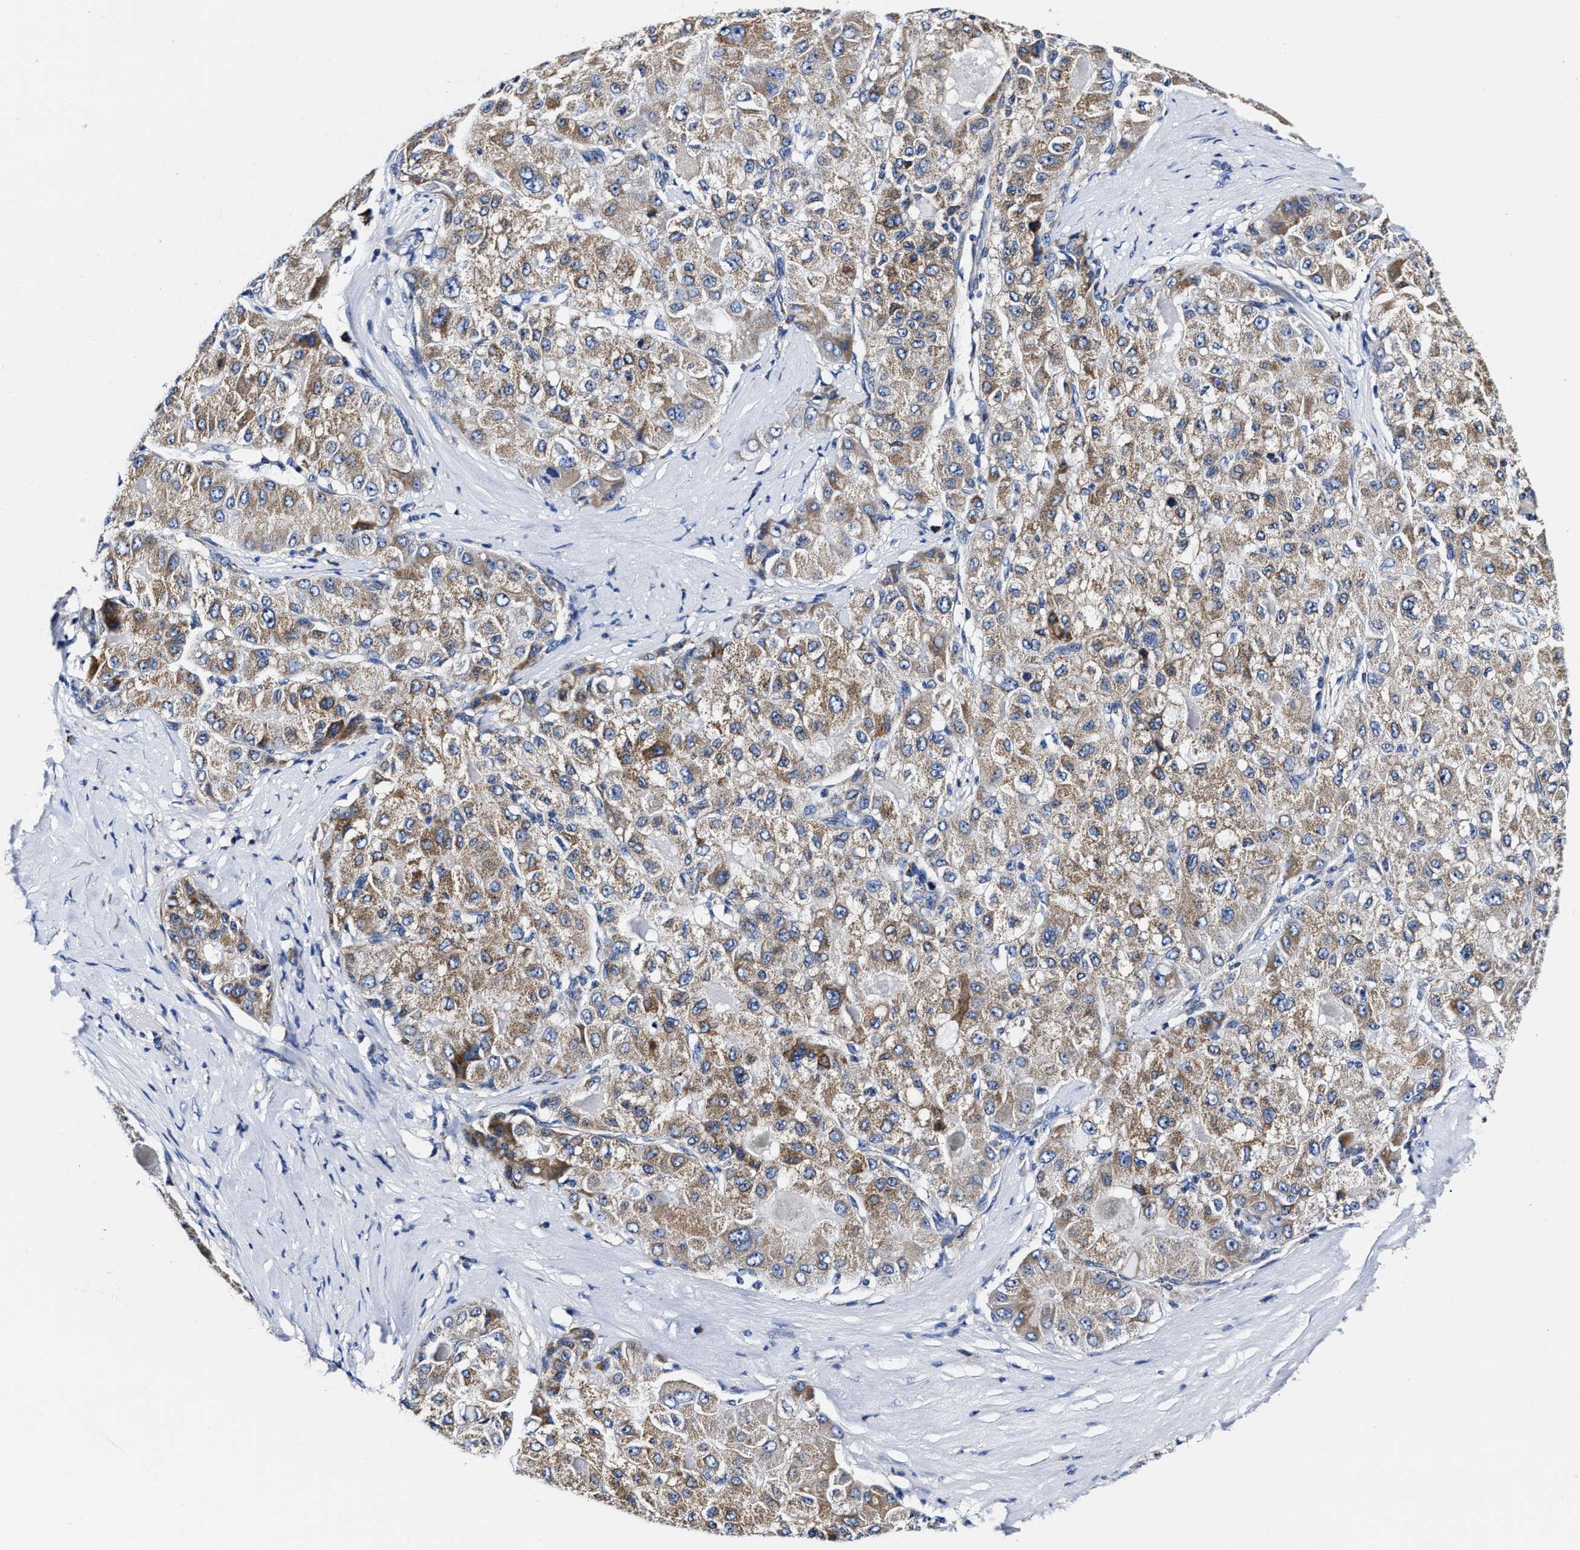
{"staining": {"intensity": "moderate", "quantity": ">75%", "location": "cytoplasmic/membranous"}, "tissue": "liver cancer", "cell_type": "Tumor cells", "image_type": "cancer", "snomed": [{"axis": "morphology", "description": "Carcinoma, Hepatocellular, NOS"}, {"axis": "topography", "description": "Liver"}], "caption": "Liver cancer (hepatocellular carcinoma) stained with DAB IHC exhibits medium levels of moderate cytoplasmic/membranous positivity in approximately >75% of tumor cells.", "gene": "HINT2", "patient": {"sex": "male", "age": 80}}